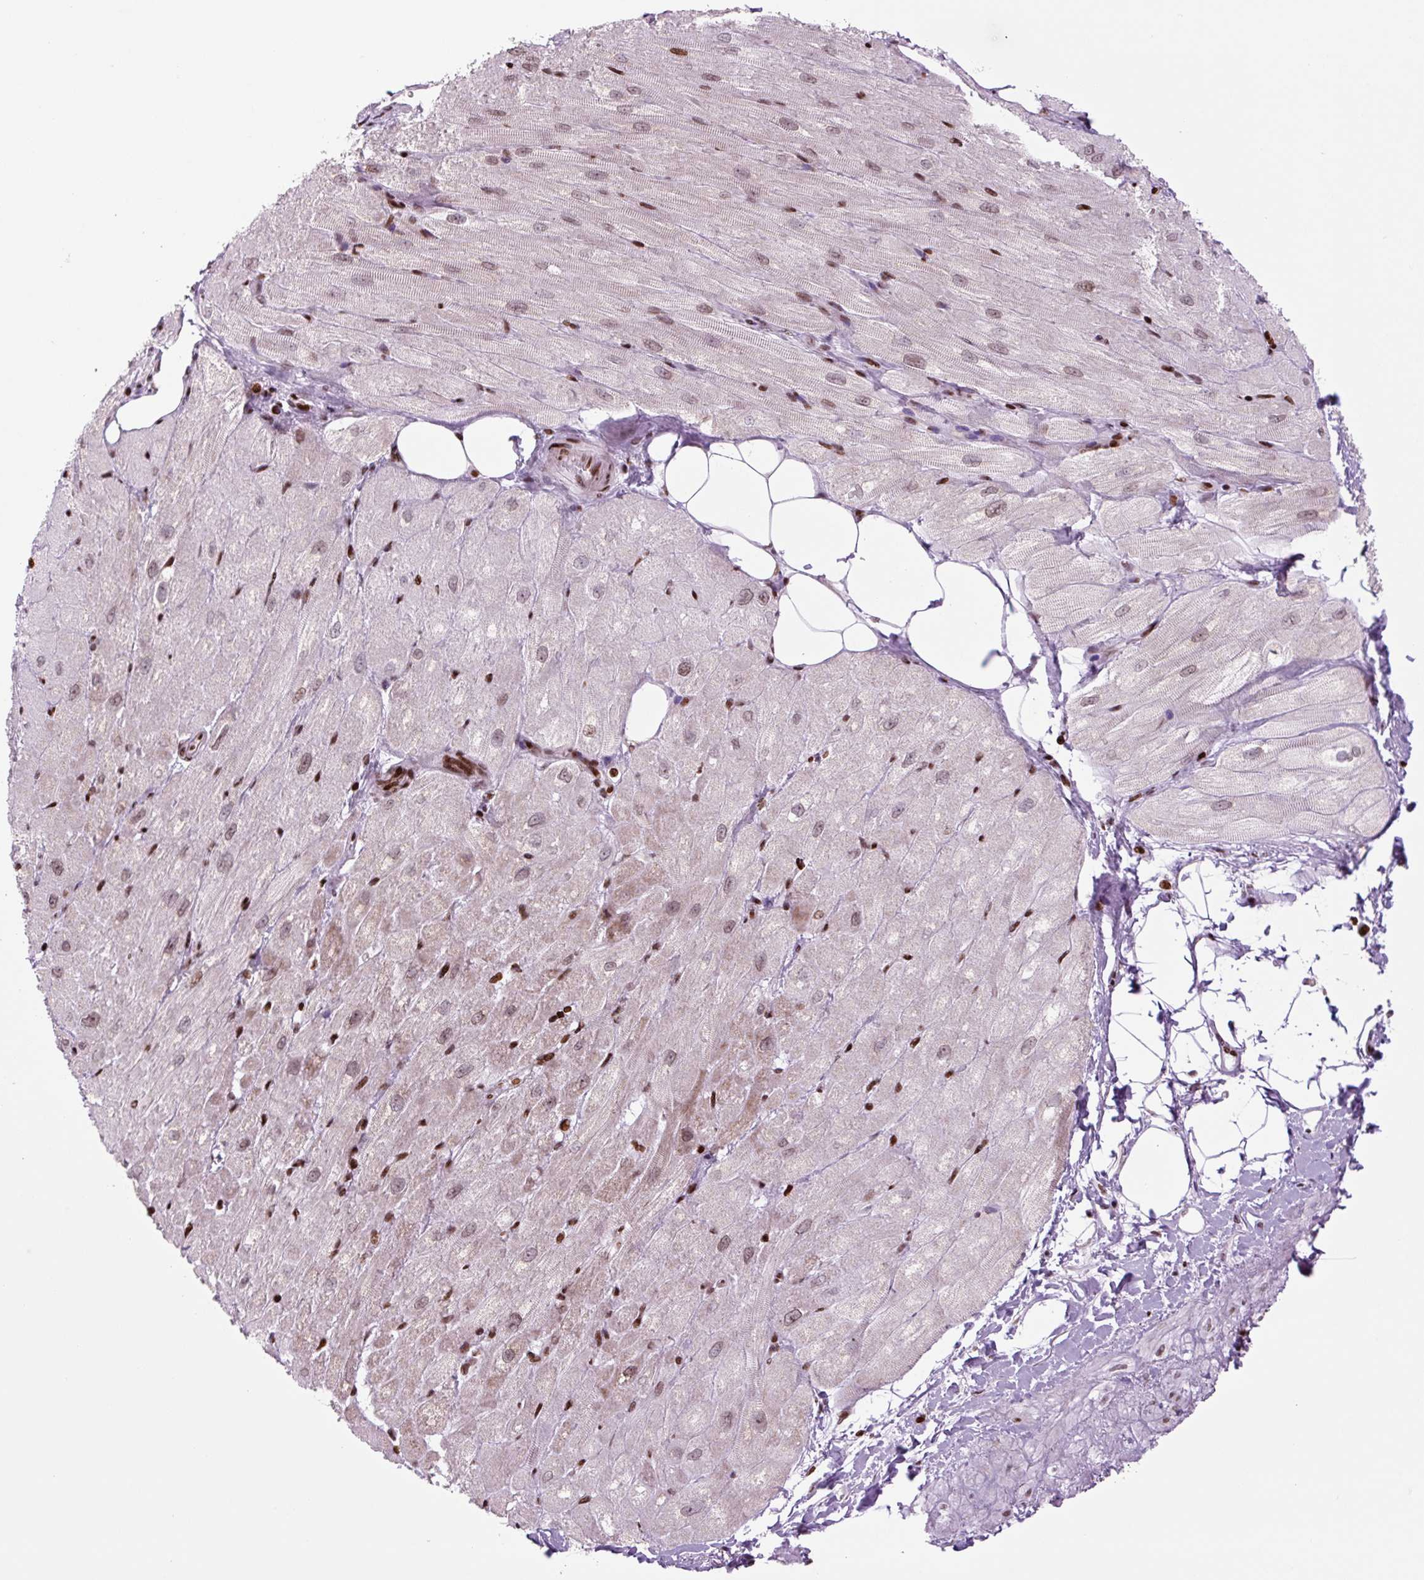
{"staining": {"intensity": "moderate", "quantity": ">75%", "location": "cytoplasmic/membranous,nuclear"}, "tissue": "heart muscle", "cell_type": "Cardiomyocytes", "image_type": "normal", "snomed": [{"axis": "morphology", "description": "Normal tissue, NOS"}, {"axis": "topography", "description": "Heart"}], "caption": "Immunohistochemistry (IHC) micrograph of benign heart muscle stained for a protein (brown), which exhibits medium levels of moderate cytoplasmic/membranous,nuclear expression in approximately >75% of cardiomyocytes.", "gene": "H1", "patient": {"sex": "male", "age": 62}}